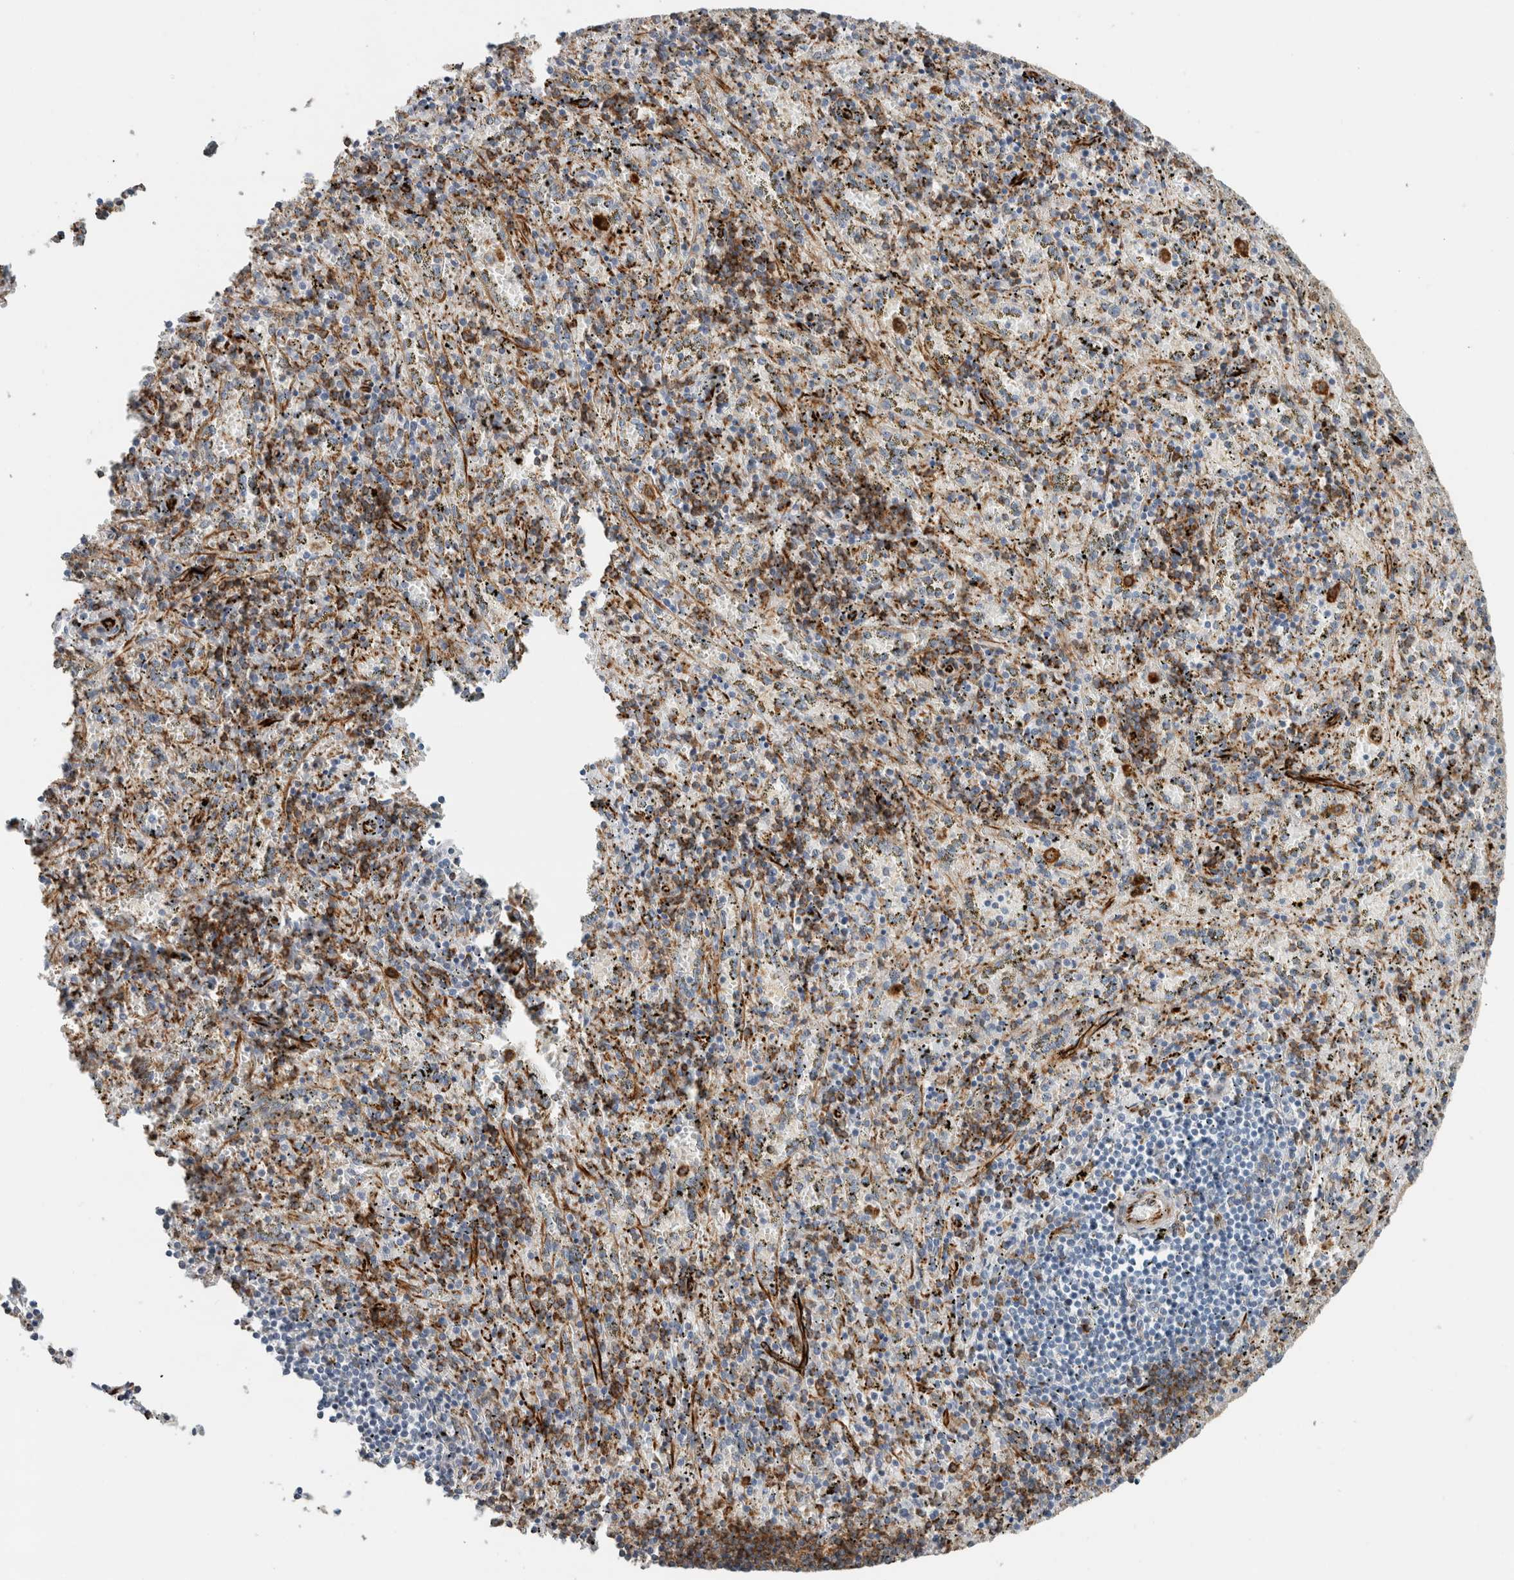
{"staining": {"intensity": "moderate", "quantity": "25%-75%", "location": "cytoplasmic/membranous"}, "tissue": "spleen", "cell_type": "Cells in red pulp", "image_type": "normal", "snomed": [{"axis": "morphology", "description": "Normal tissue, NOS"}, {"axis": "topography", "description": "Spleen"}], "caption": "Immunohistochemical staining of normal spleen displays 25%-75% levels of moderate cytoplasmic/membranous protein staining in approximately 25%-75% of cells in red pulp.", "gene": "LY86", "patient": {"sex": "male", "age": 11}}